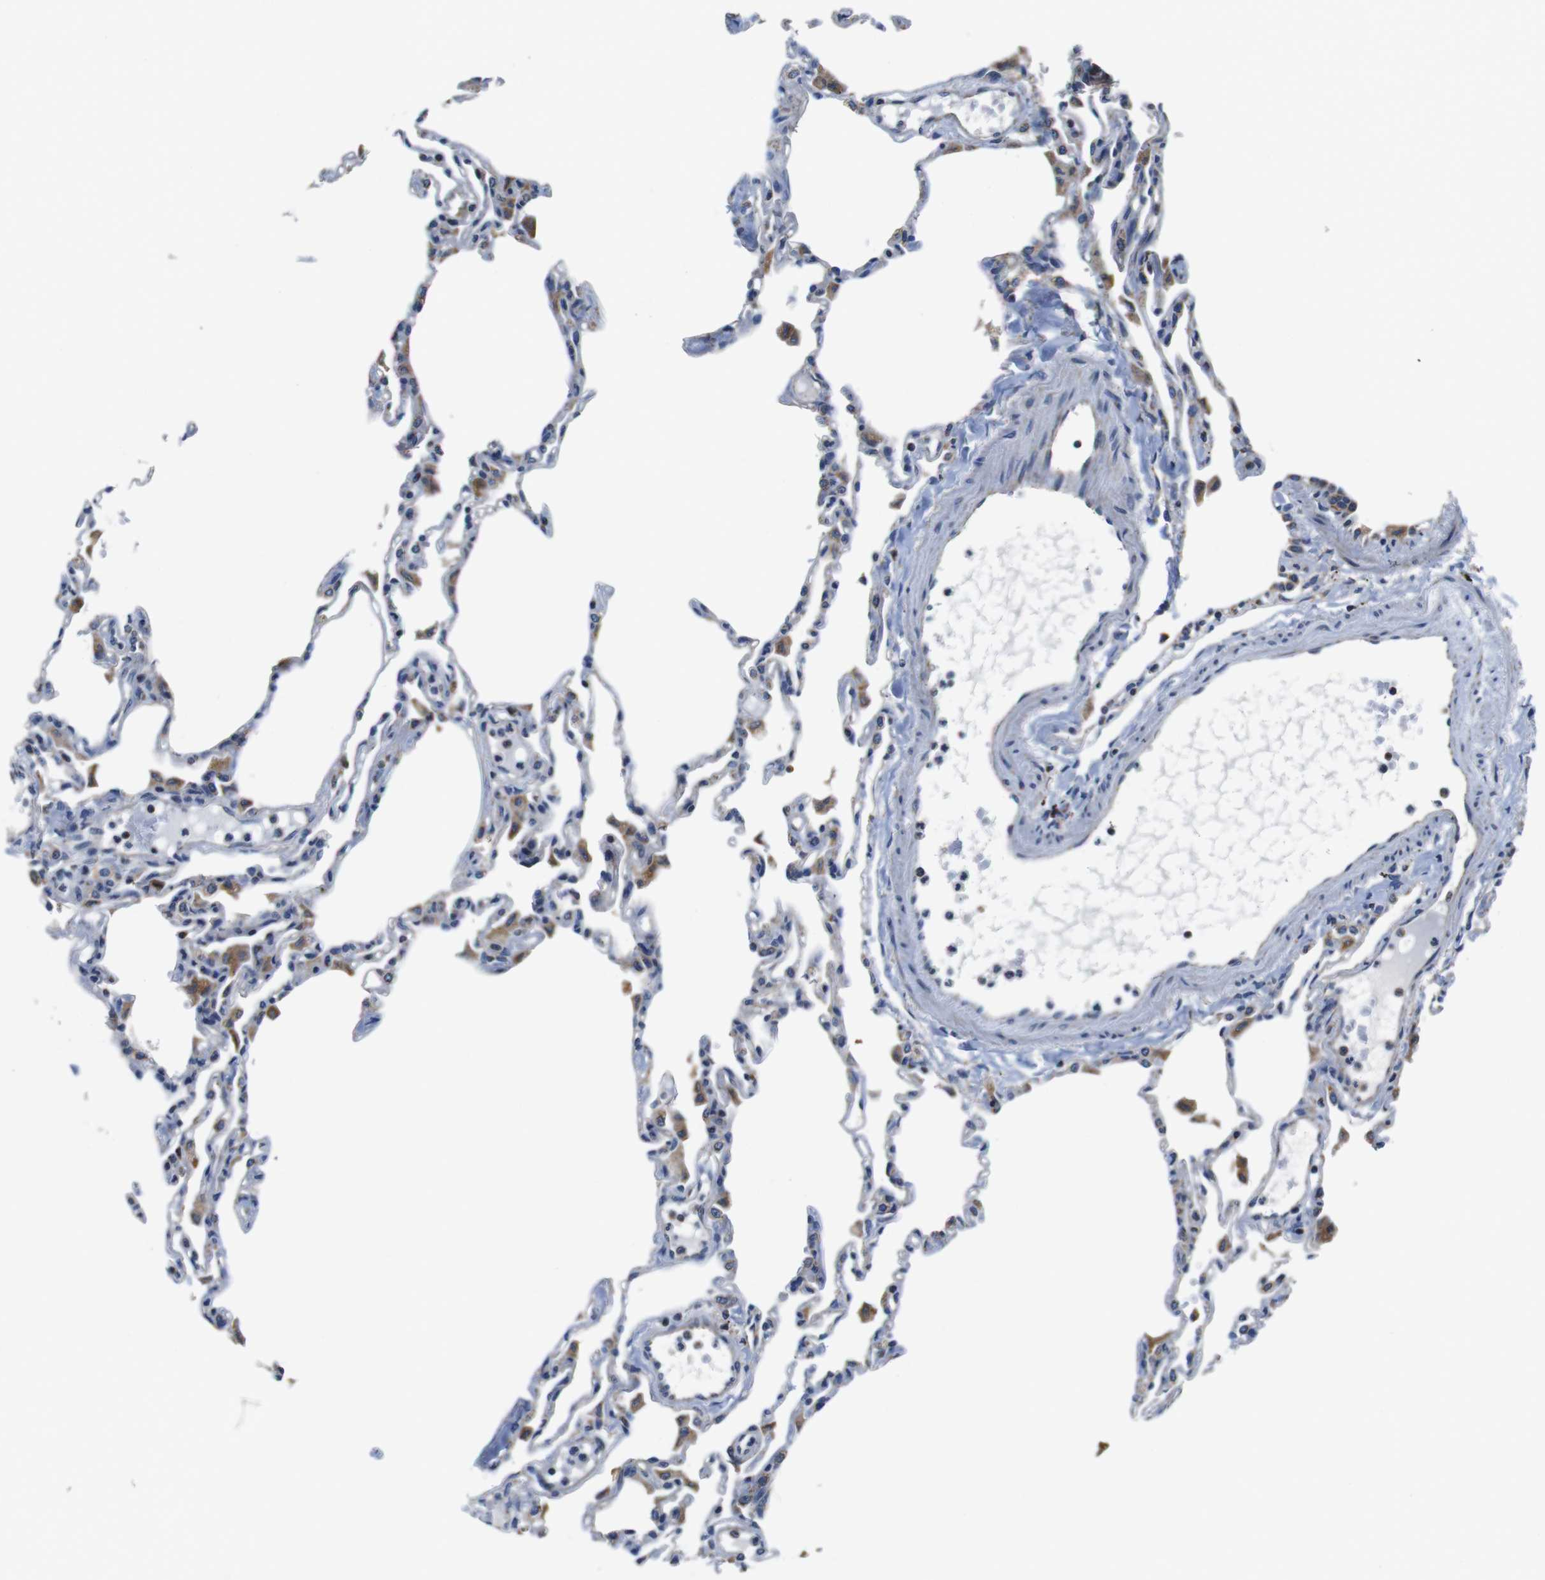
{"staining": {"intensity": "negative", "quantity": "none", "location": "none"}, "tissue": "lung", "cell_type": "Alveolar cells", "image_type": "normal", "snomed": [{"axis": "morphology", "description": "Normal tissue, NOS"}, {"axis": "topography", "description": "Lung"}], "caption": "IHC histopathology image of unremarkable lung stained for a protein (brown), which displays no staining in alveolar cells.", "gene": "LRP4", "patient": {"sex": "female", "age": 49}}